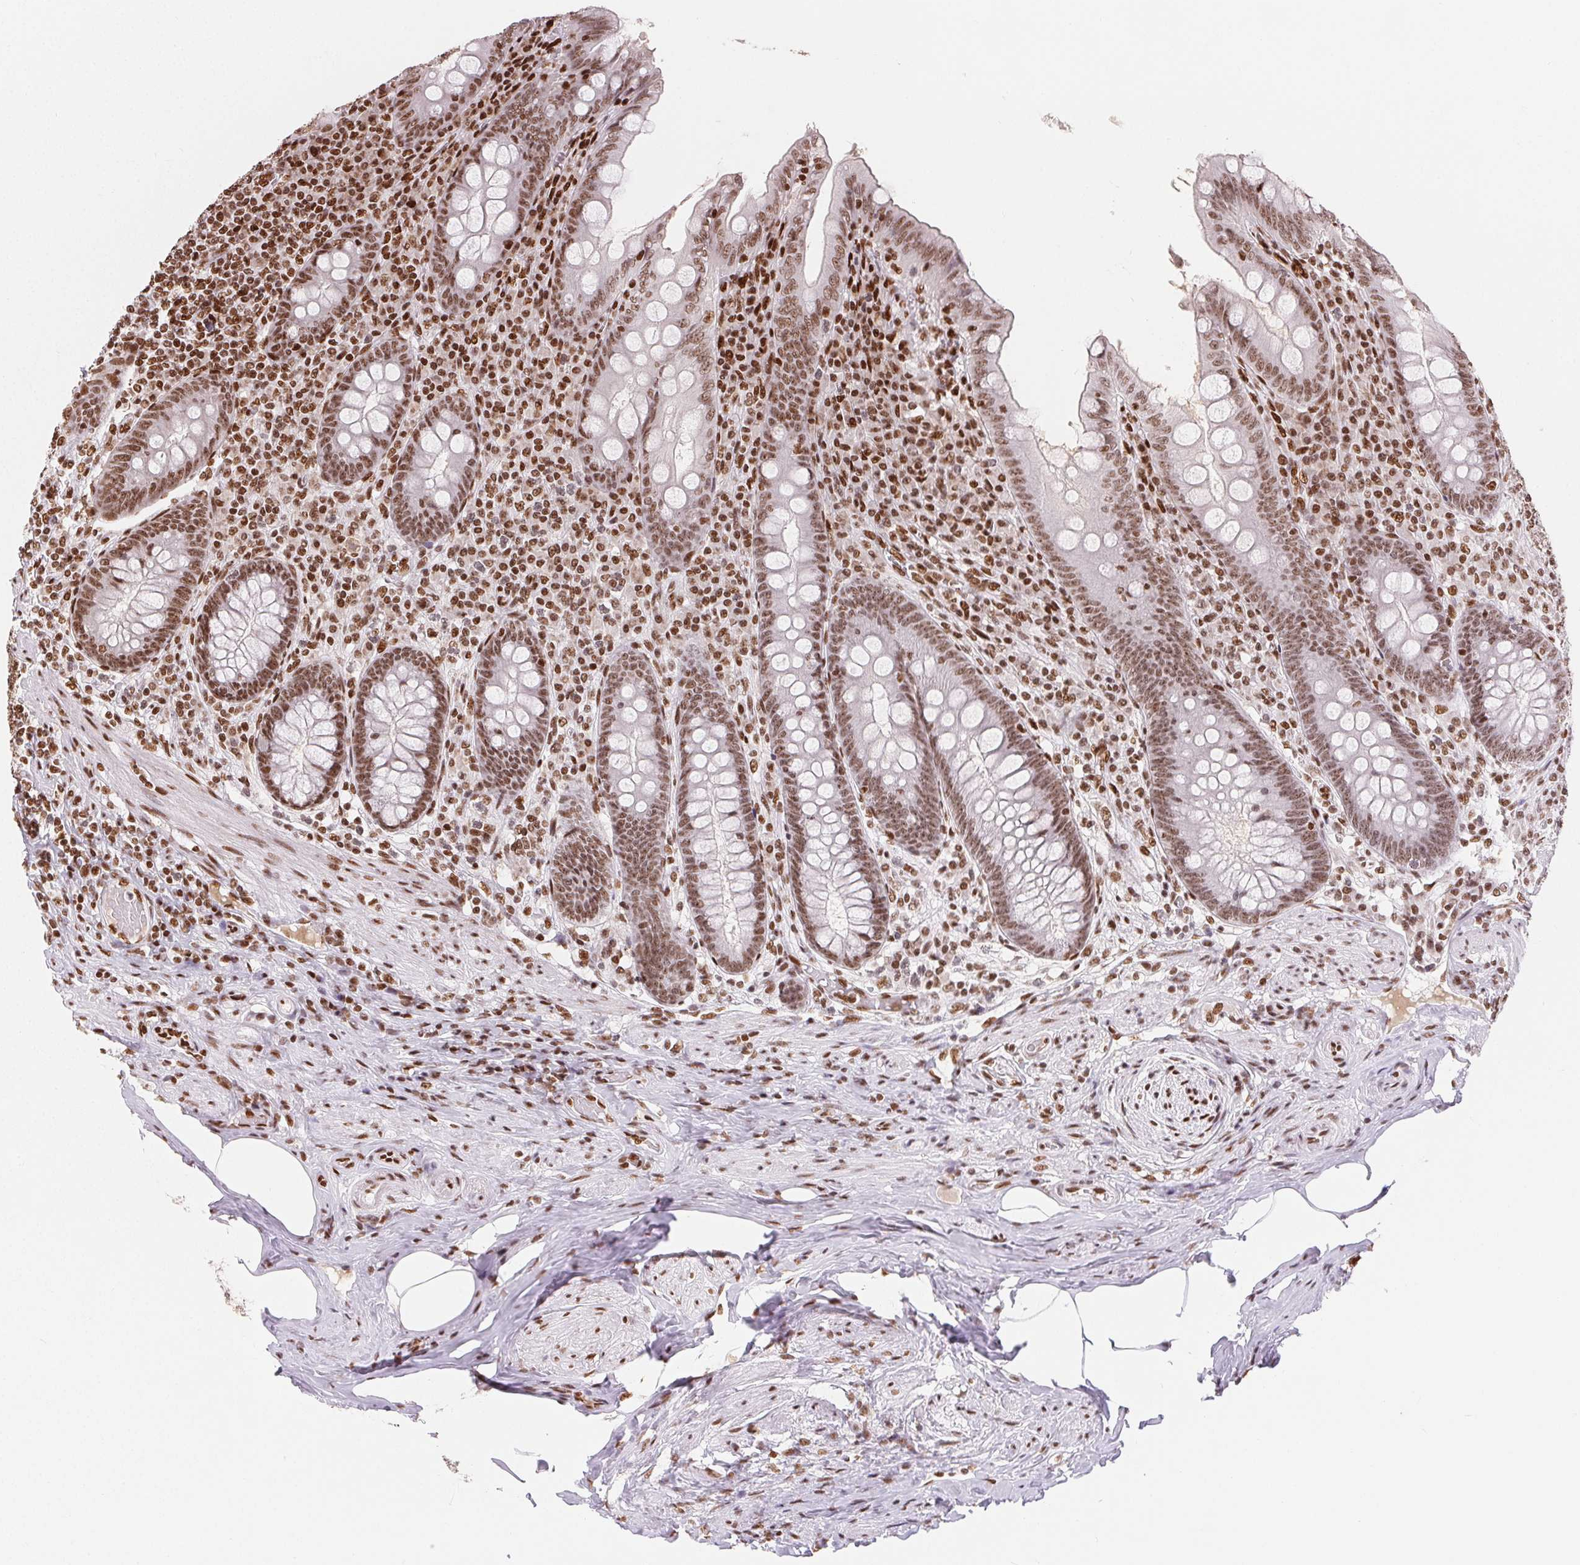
{"staining": {"intensity": "moderate", "quantity": ">75%", "location": "nuclear"}, "tissue": "appendix", "cell_type": "Glandular cells", "image_type": "normal", "snomed": [{"axis": "morphology", "description": "Normal tissue, NOS"}, {"axis": "topography", "description": "Appendix"}], "caption": "Human appendix stained for a protein (brown) shows moderate nuclear positive staining in about >75% of glandular cells.", "gene": "ZNF80", "patient": {"sex": "male", "age": 71}}